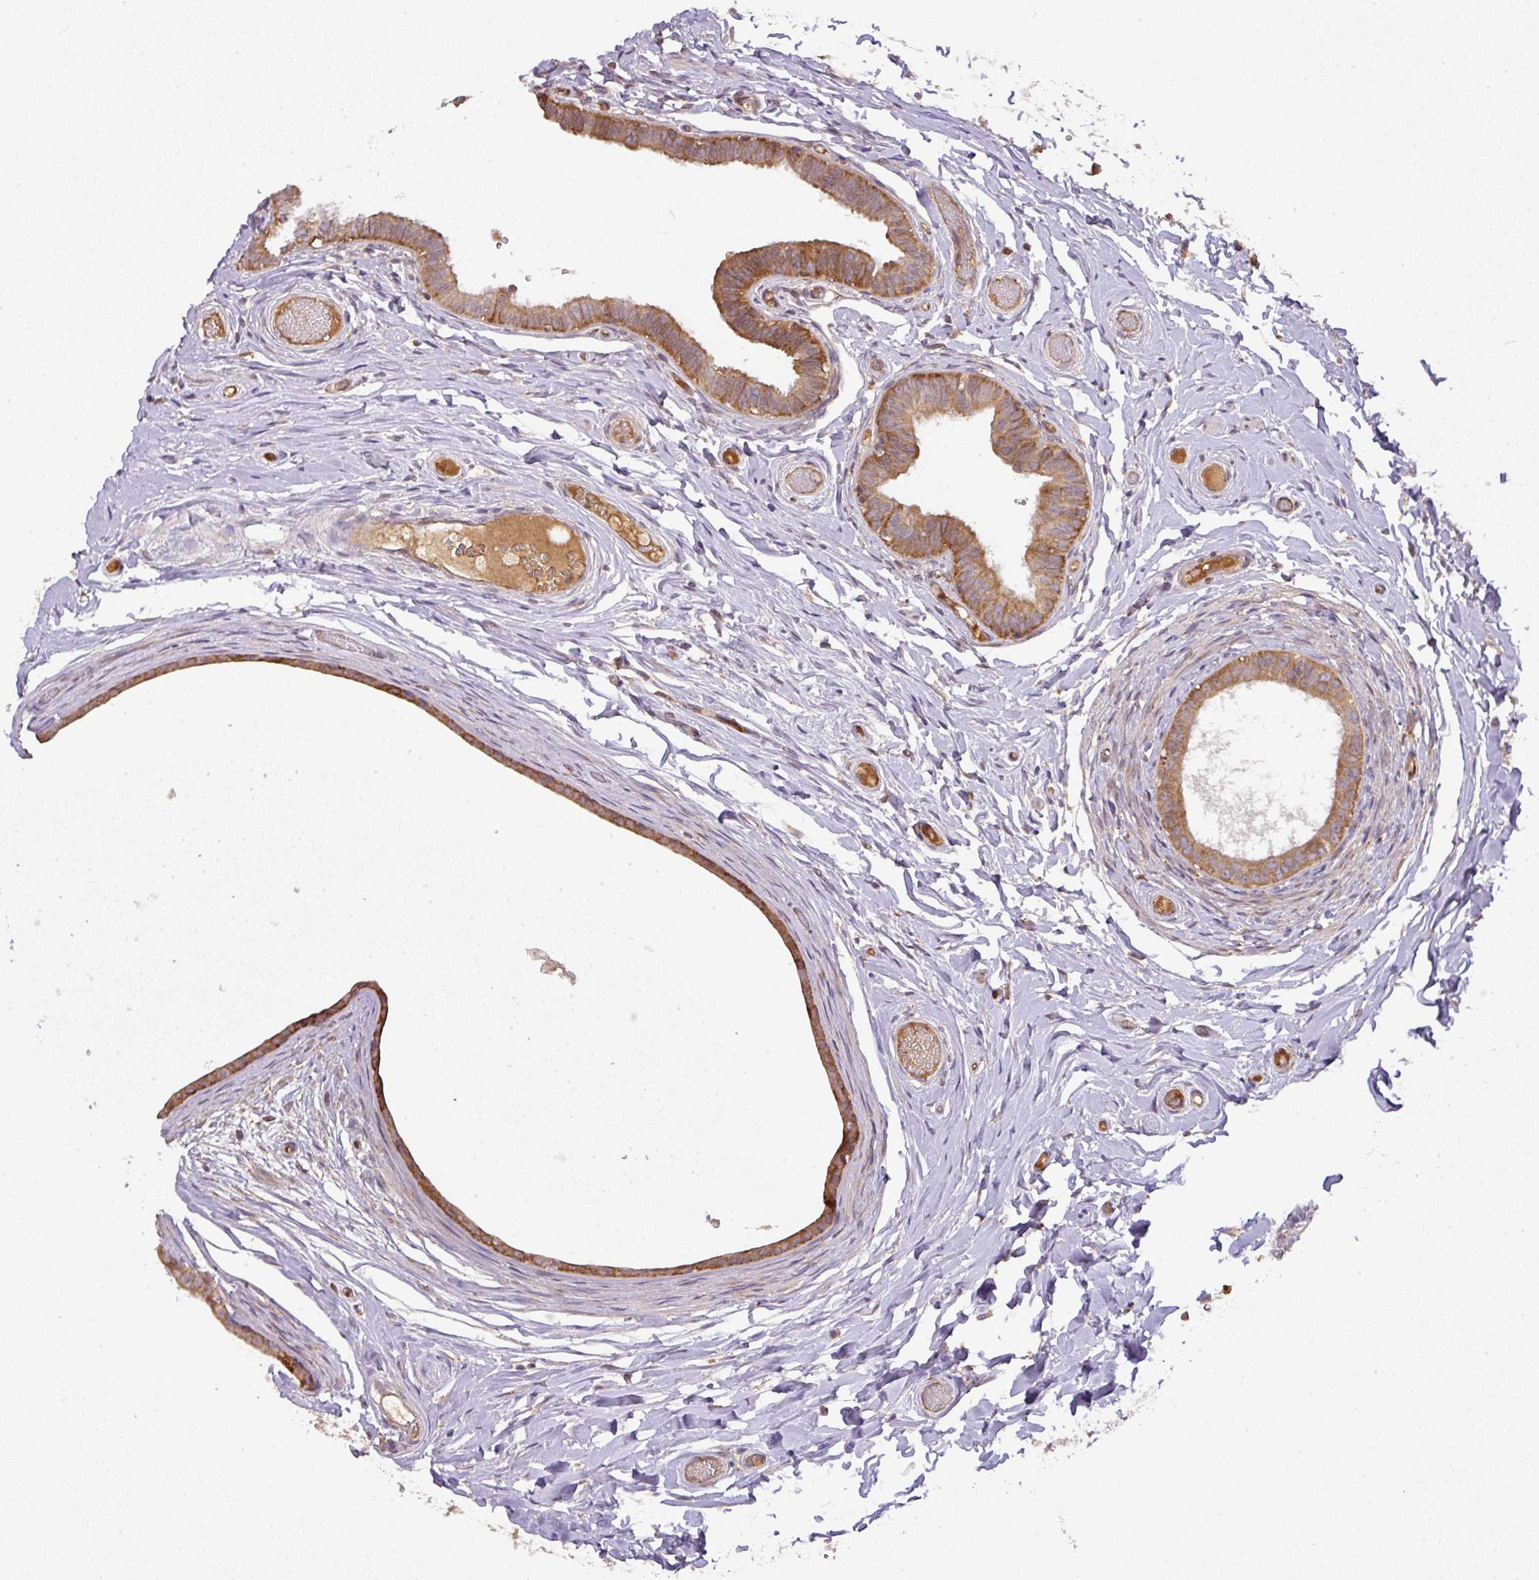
{"staining": {"intensity": "moderate", "quantity": ">75%", "location": "cytoplasmic/membranous"}, "tissue": "epididymis", "cell_type": "Glandular cells", "image_type": "normal", "snomed": [{"axis": "morphology", "description": "Normal tissue, NOS"}, {"axis": "morphology", "description": "Carcinoma, Embryonal, NOS"}, {"axis": "topography", "description": "Testis"}, {"axis": "topography", "description": "Epididymis"}], "caption": "Glandular cells demonstrate medium levels of moderate cytoplasmic/membranous staining in approximately >75% of cells in benign human epididymis.", "gene": "GALP", "patient": {"sex": "male", "age": 36}}